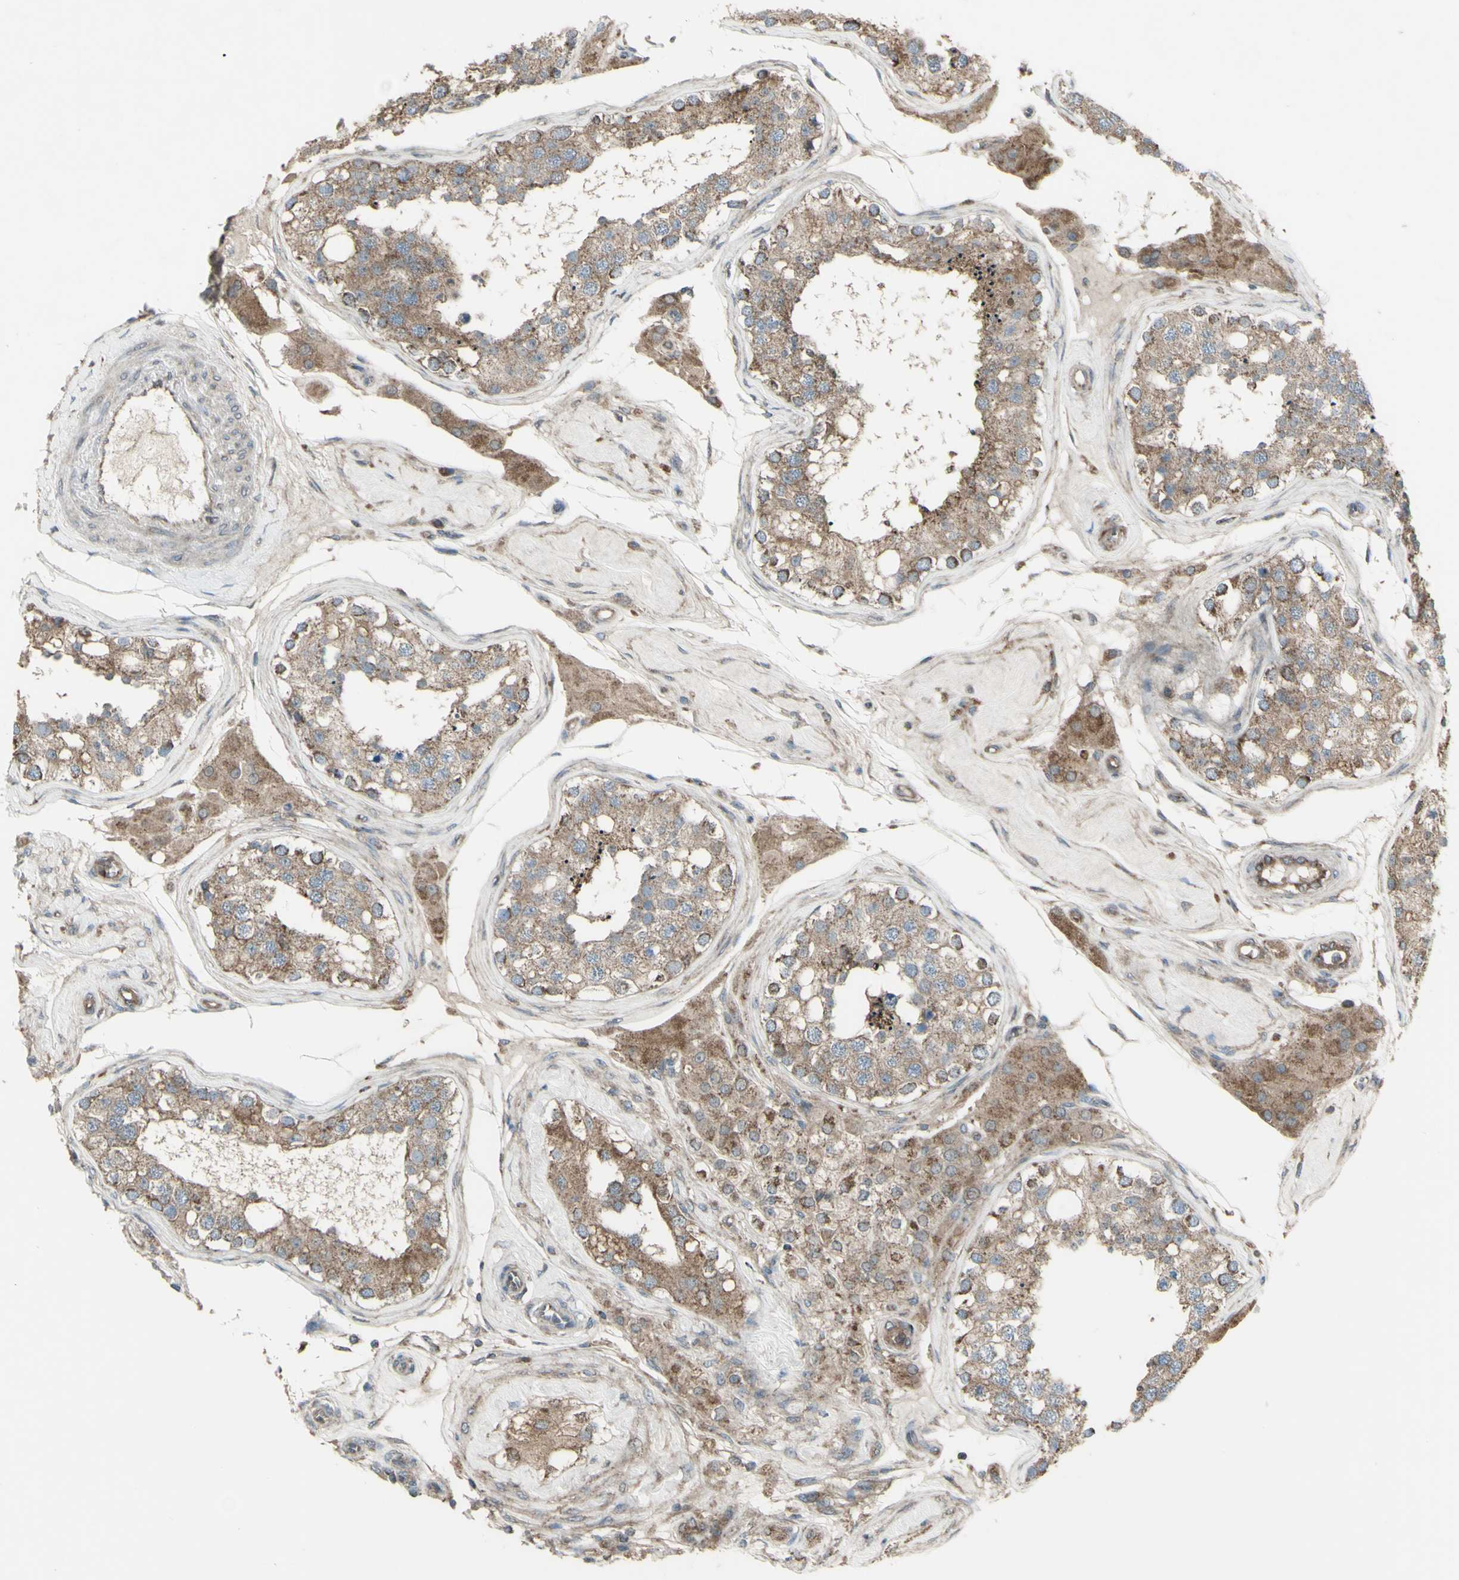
{"staining": {"intensity": "weak", "quantity": ">75%", "location": "cytoplasmic/membranous"}, "tissue": "testis", "cell_type": "Cells in seminiferous ducts", "image_type": "normal", "snomed": [{"axis": "morphology", "description": "Normal tissue, NOS"}, {"axis": "topography", "description": "Testis"}], "caption": "About >75% of cells in seminiferous ducts in unremarkable testis demonstrate weak cytoplasmic/membranous protein staining as visualized by brown immunohistochemical staining.", "gene": "SHC1", "patient": {"sex": "male", "age": 68}}